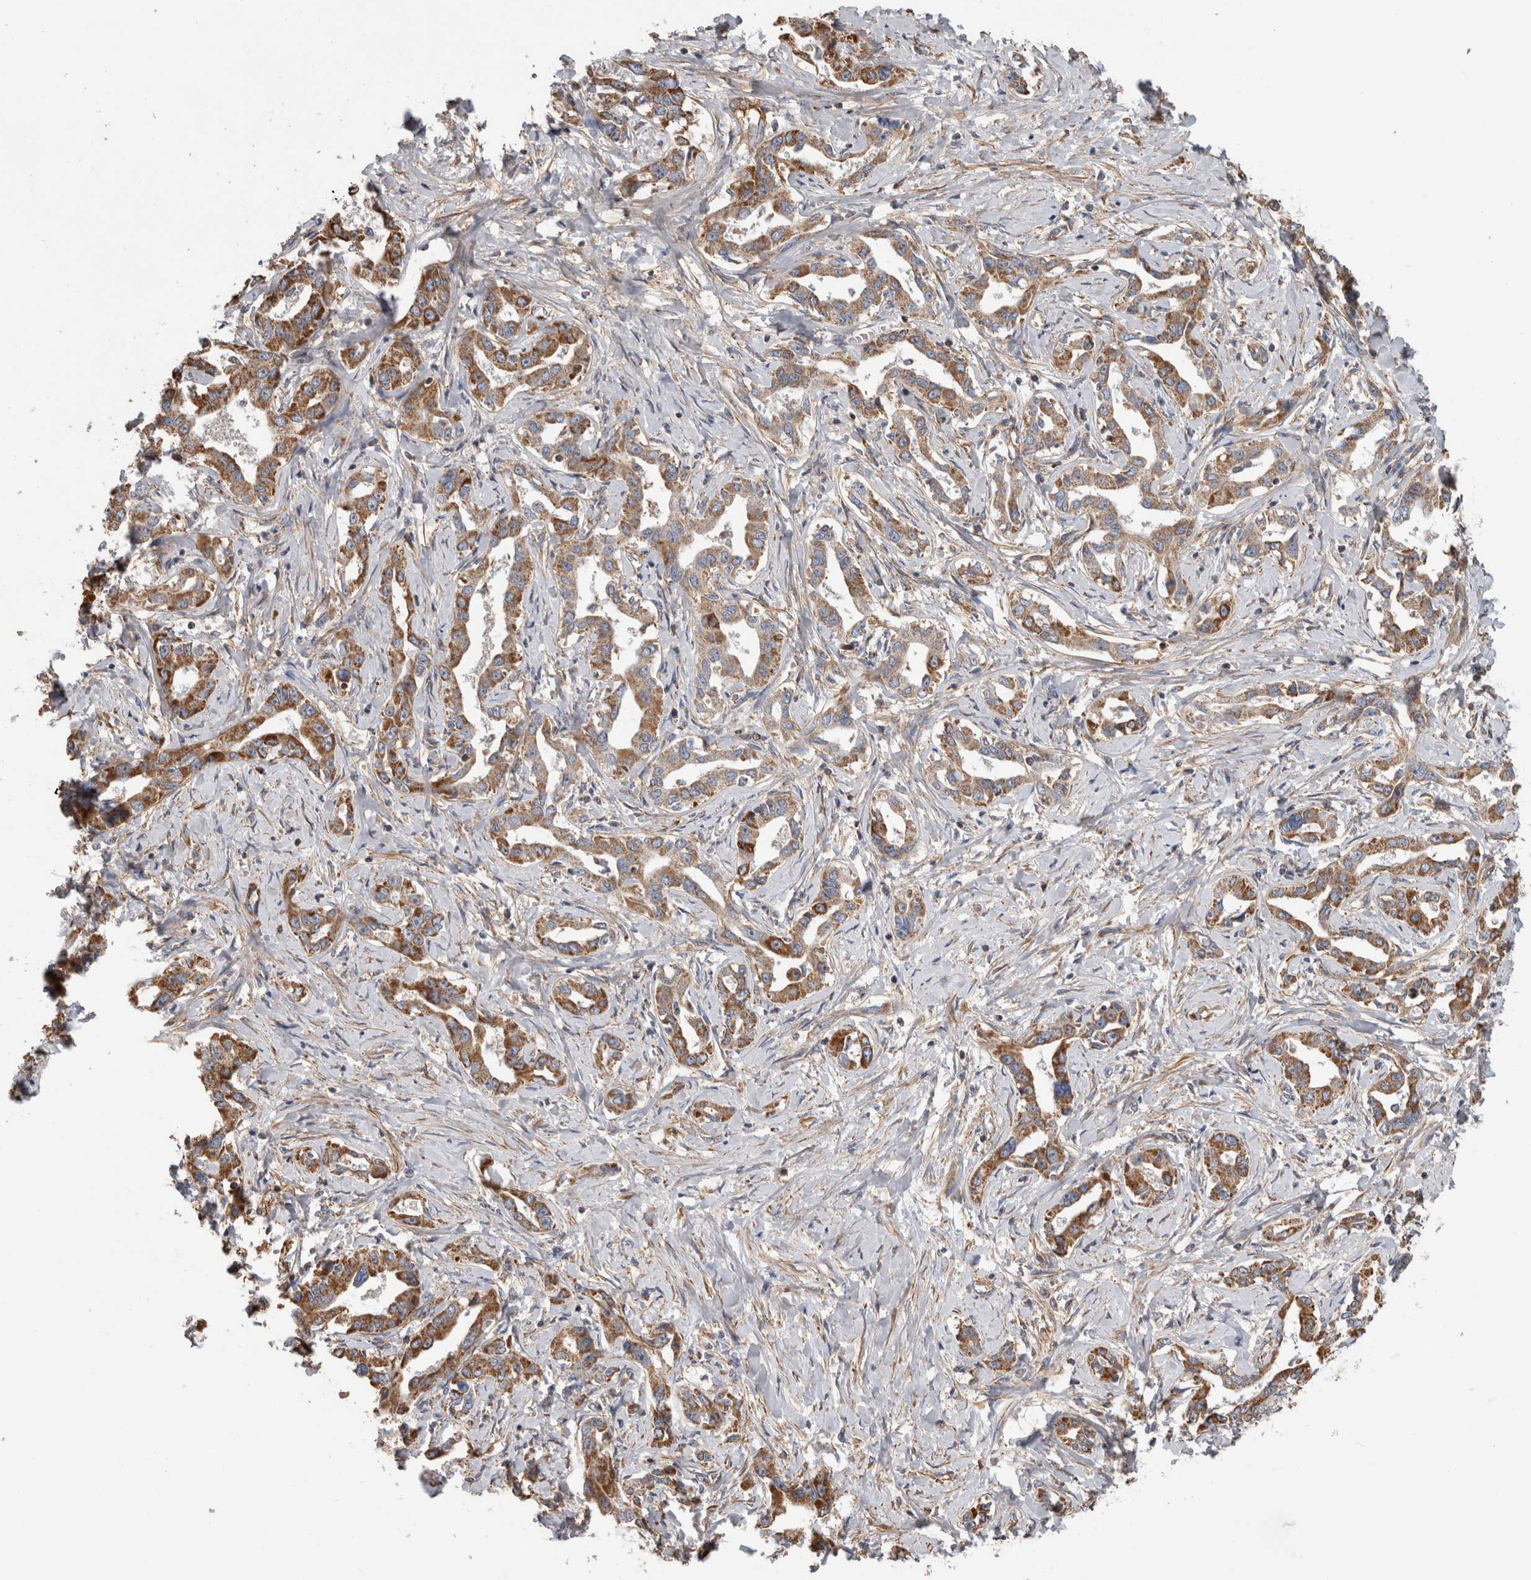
{"staining": {"intensity": "moderate", "quantity": ">75%", "location": "cytoplasmic/membranous"}, "tissue": "liver cancer", "cell_type": "Tumor cells", "image_type": "cancer", "snomed": [{"axis": "morphology", "description": "Cholangiocarcinoma"}, {"axis": "topography", "description": "Liver"}], "caption": "Liver cancer (cholangiocarcinoma) stained with DAB immunohistochemistry (IHC) exhibits medium levels of moderate cytoplasmic/membranous staining in approximately >75% of tumor cells. The protein is shown in brown color, while the nuclei are stained blue.", "gene": "SFXN2", "patient": {"sex": "male", "age": 59}}